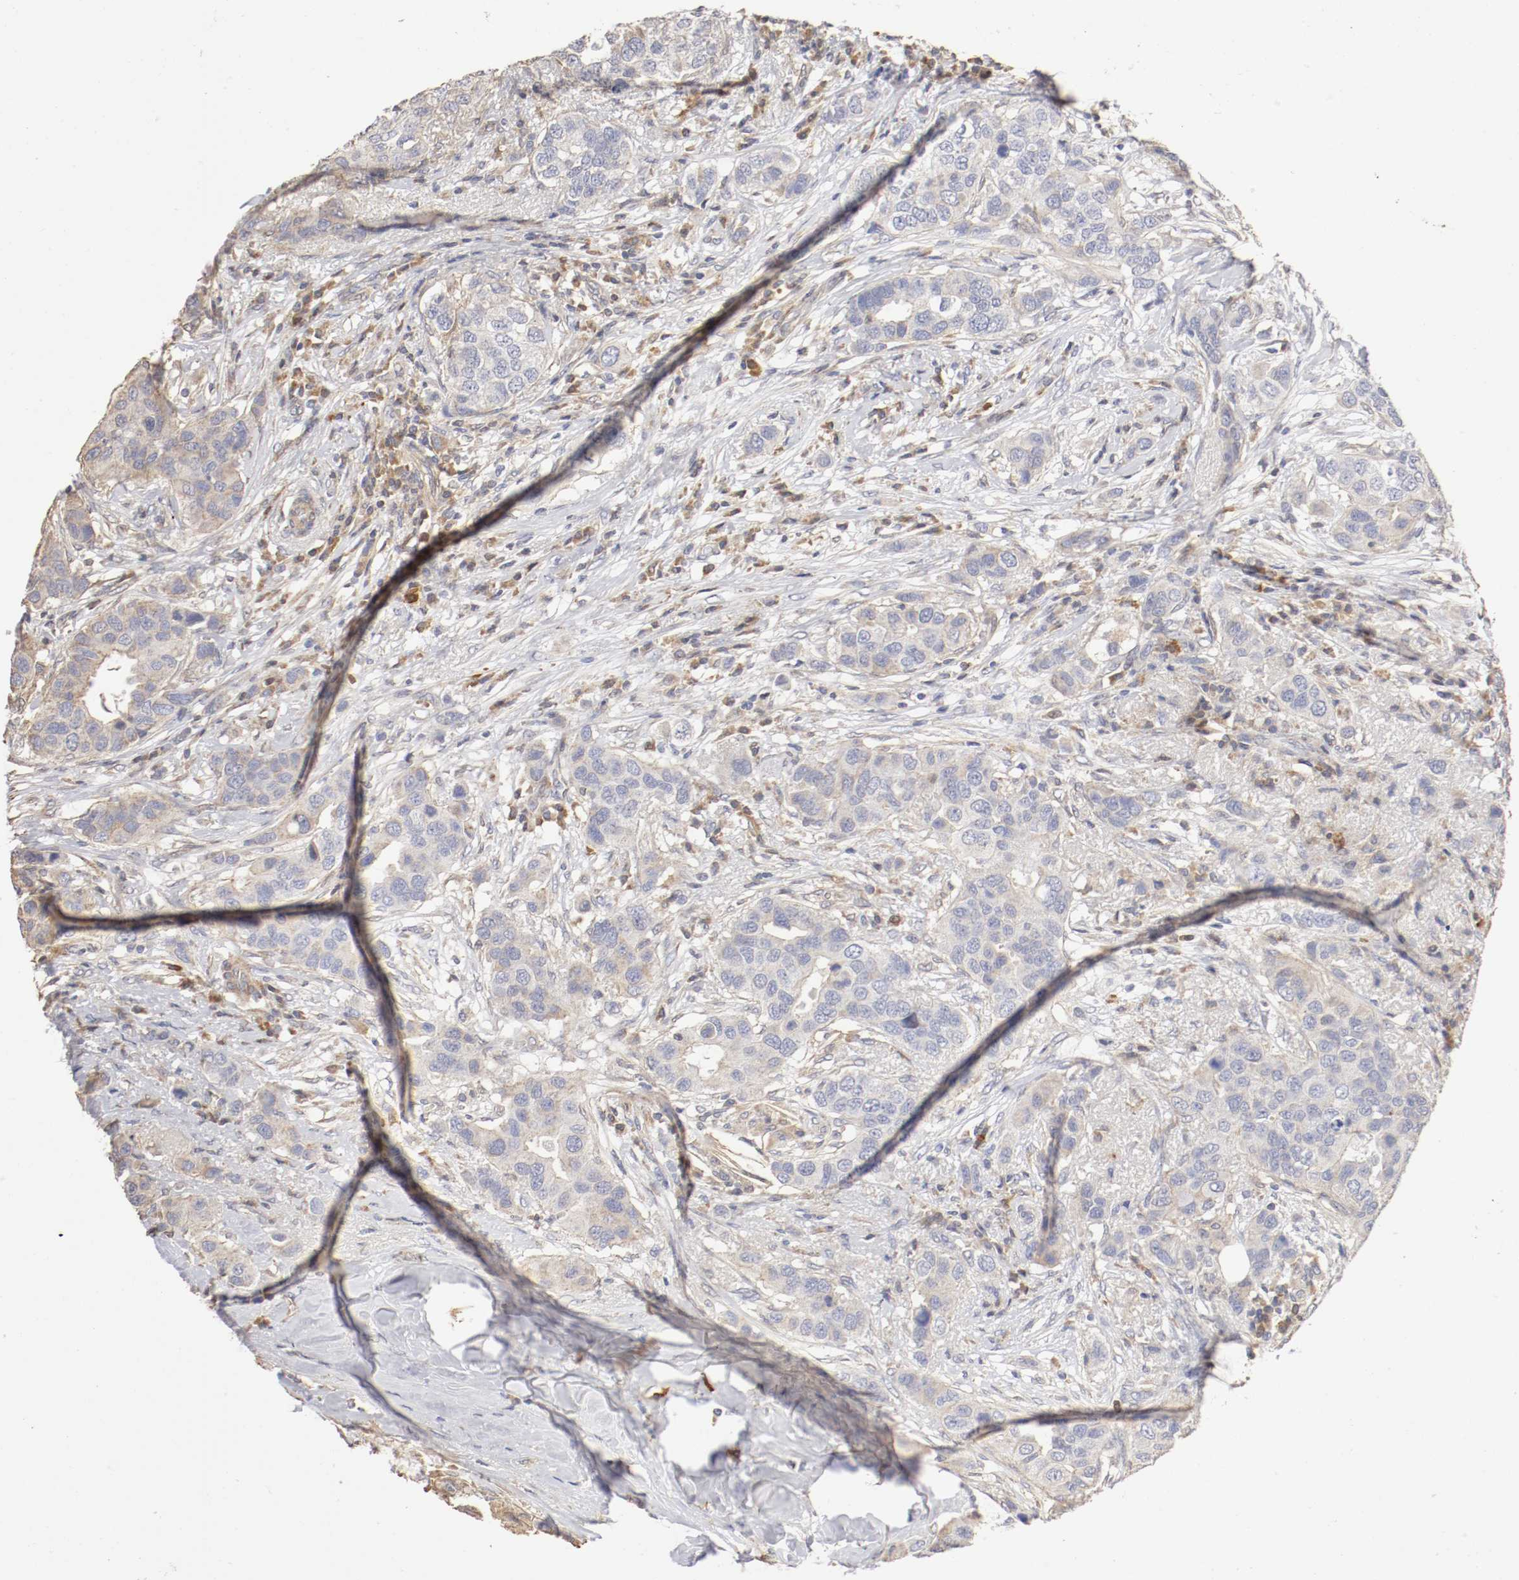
{"staining": {"intensity": "weak", "quantity": "25%-75%", "location": "cytoplasmic/membranous"}, "tissue": "breast cancer", "cell_type": "Tumor cells", "image_type": "cancer", "snomed": [{"axis": "morphology", "description": "Duct carcinoma"}, {"axis": "topography", "description": "Breast"}], "caption": "Immunohistochemical staining of human breast cancer (intraductal carcinoma) exhibits low levels of weak cytoplasmic/membranous protein expression in approximately 25%-75% of tumor cells.", "gene": "CDK6", "patient": {"sex": "female", "age": 50}}